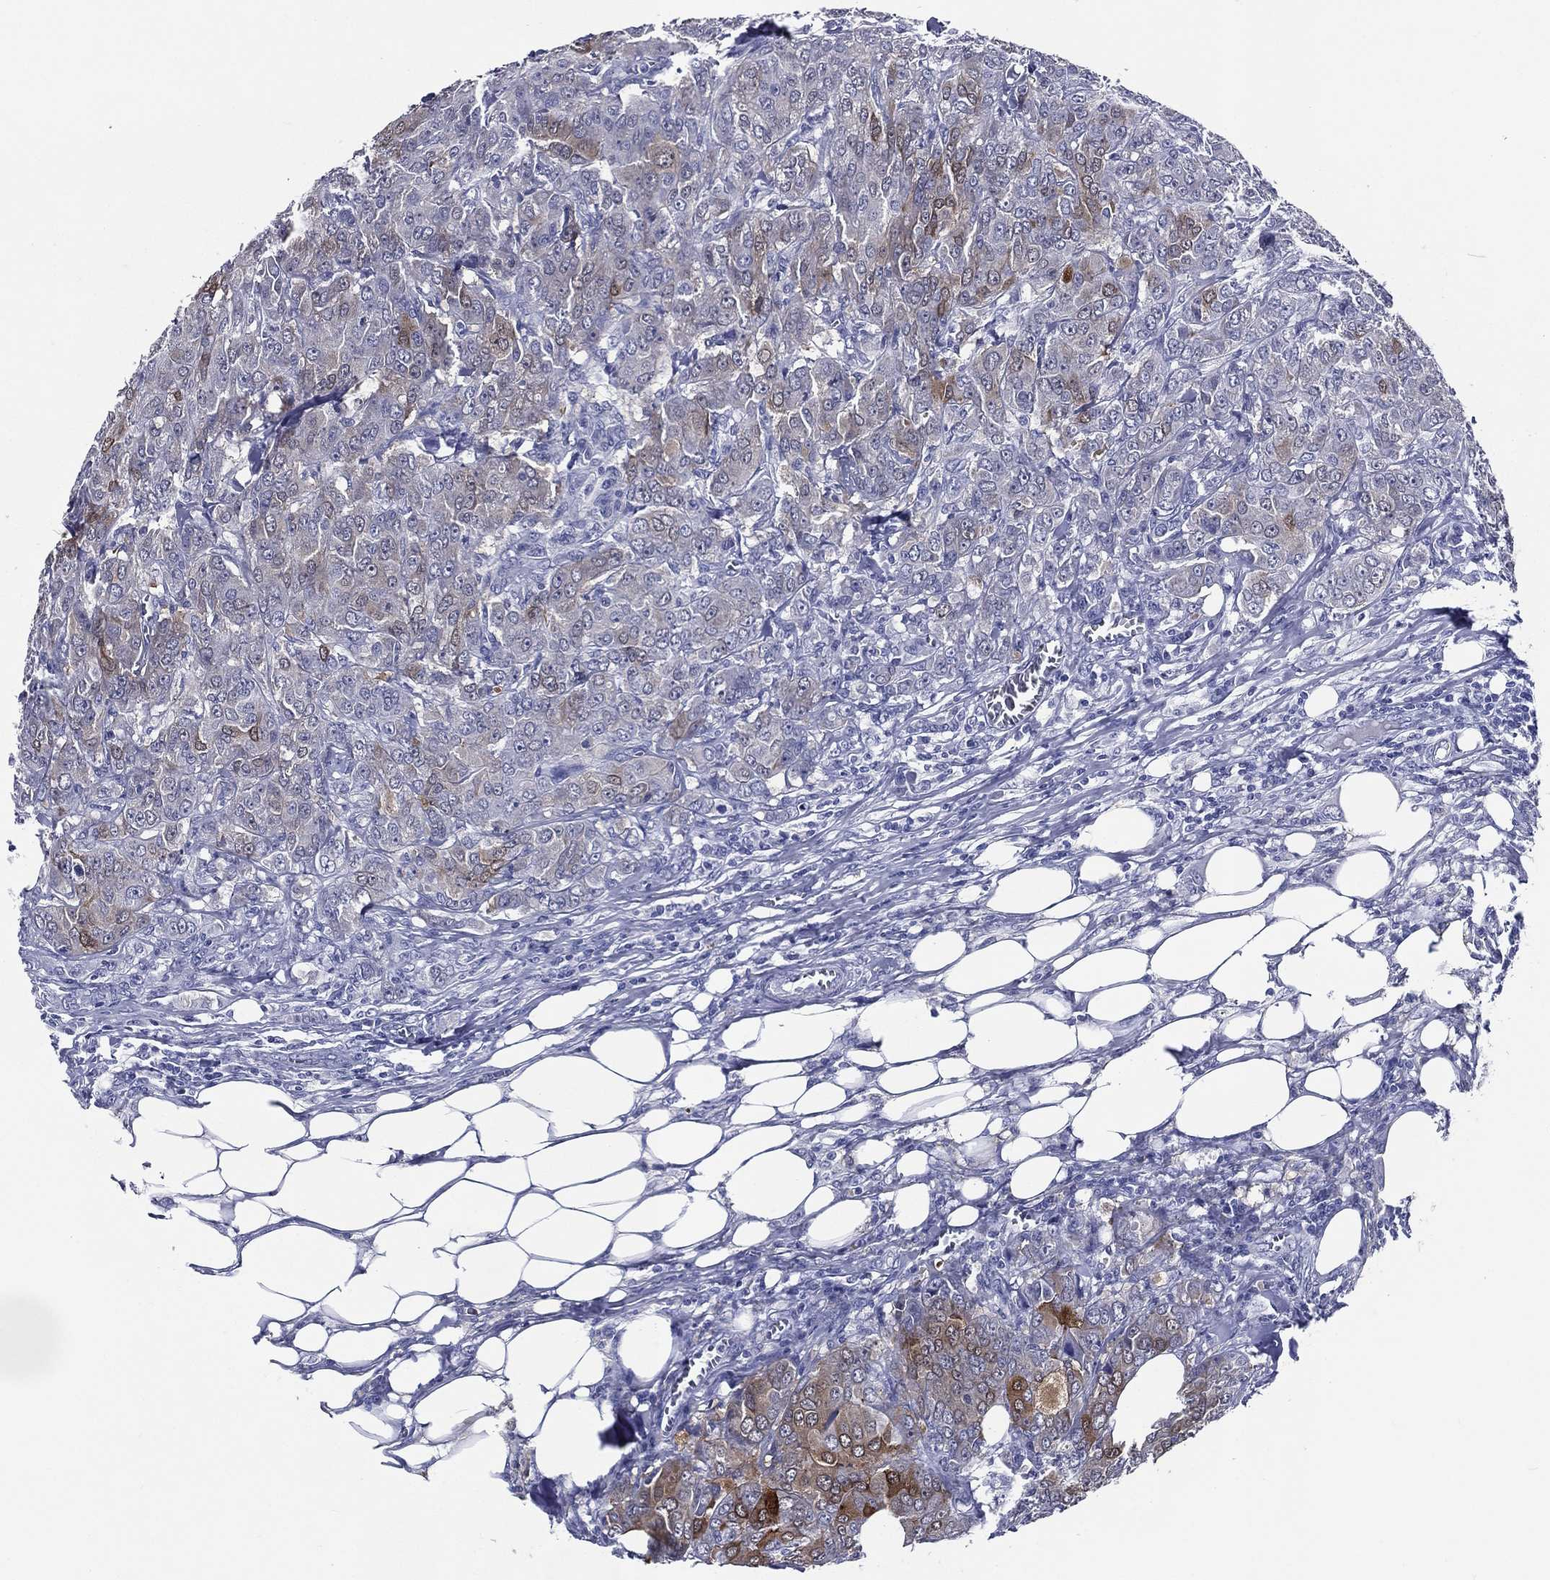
{"staining": {"intensity": "weak", "quantity": "<25%", "location": "cytoplasmic/membranous"}, "tissue": "breast cancer", "cell_type": "Tumor cells", "image_type": "cancer", "snomed": [{"axis": "morphology", "description": "Duct carcinoma"}, {"axis": "topography", "description": "Breast"}], "caption": "A photomicrograph of breast intraductal carcinoma stained for a protein shows no brown staining in tumor cells.", "gene": "ACE2", "patient": {"sex": "female", "age": 43}}